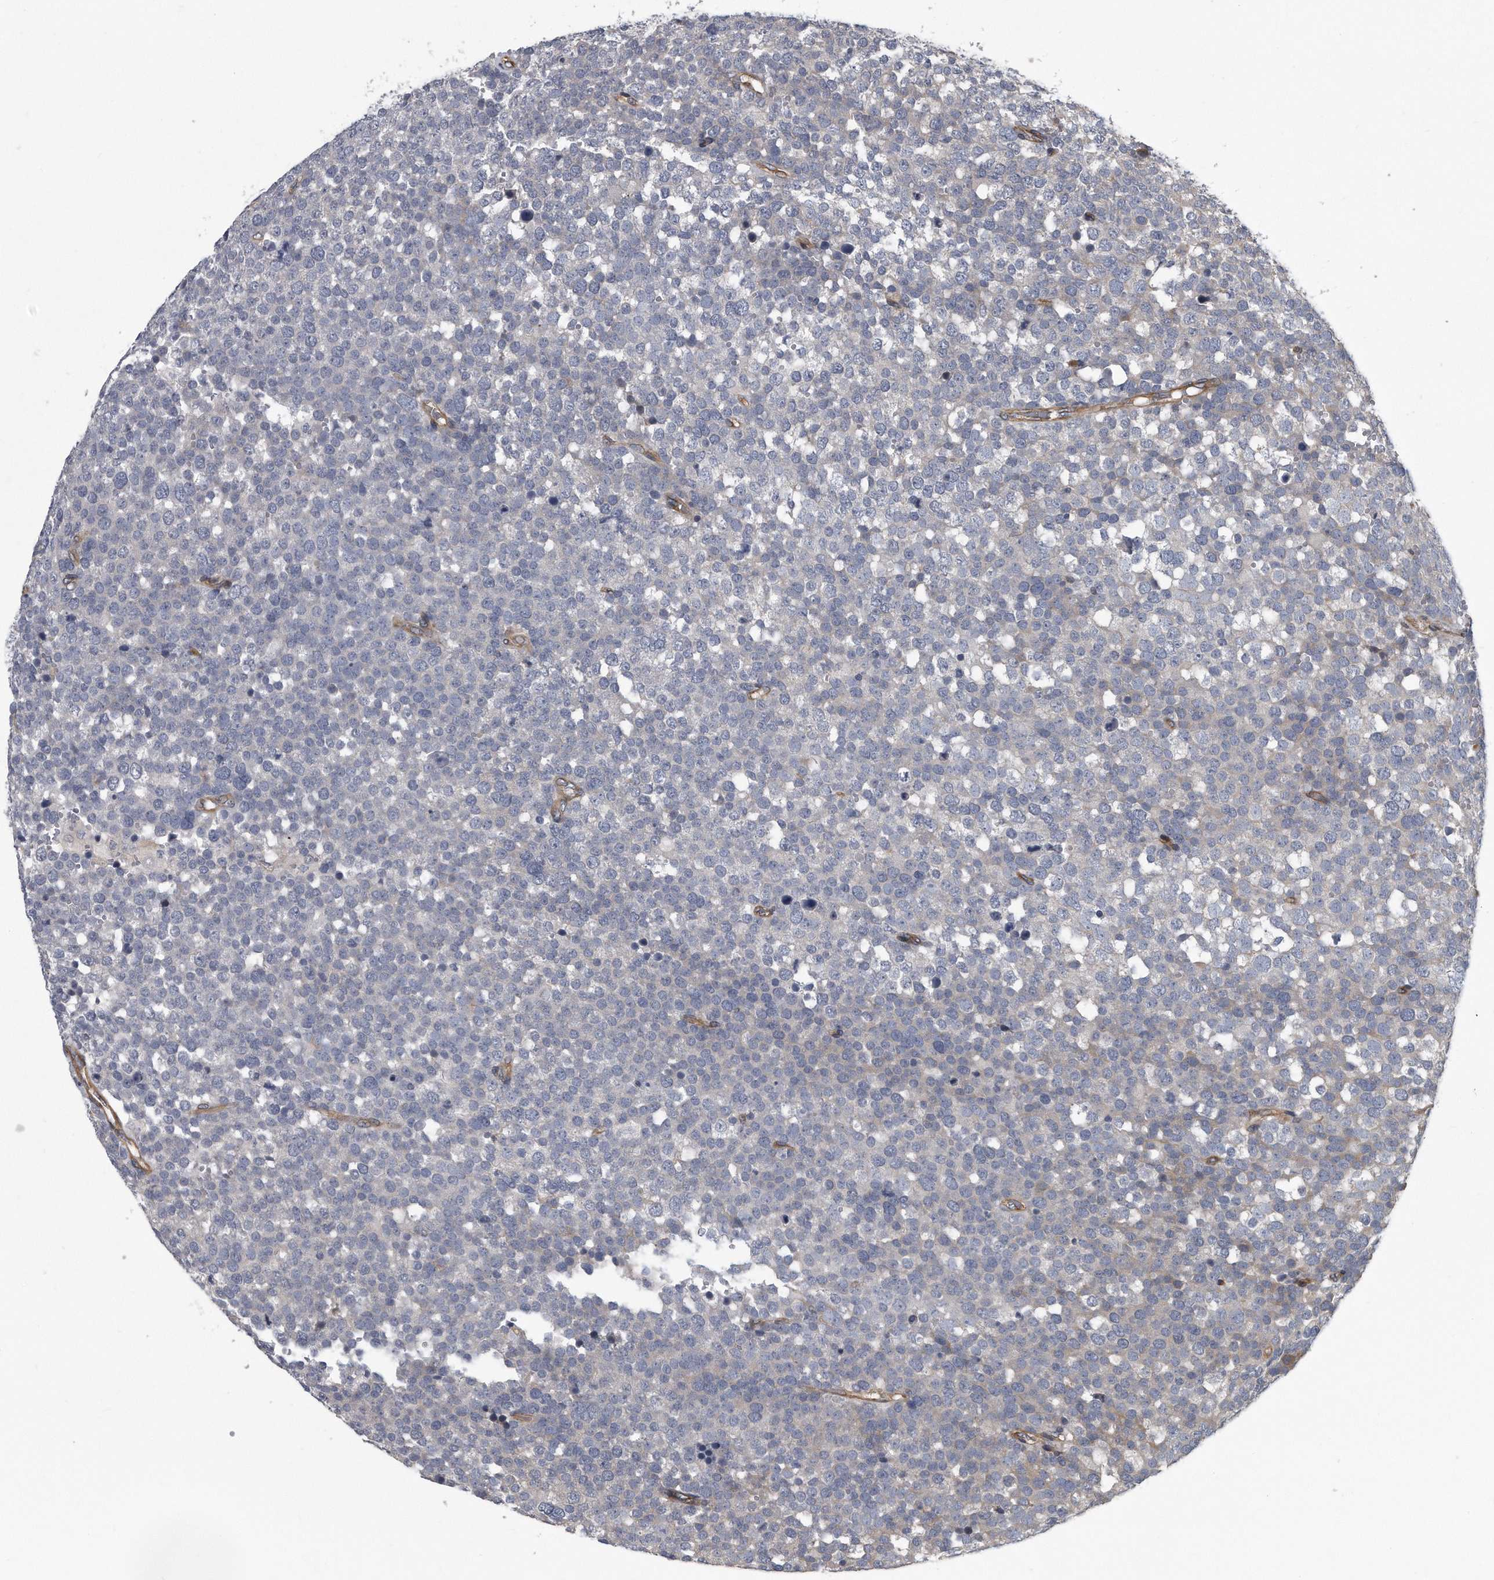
{"staining": {"intensity": "negative", "quantity": "none", "location": "none"}, "tissue": "testis cancer", "cell_type": "Tumor cells", "image_type": "cancer", "snomed": [{"axis": "morphology", "description": "Seminoma, NOS"}, {"axis": "topography", "description": "Testis"}], "caption": "Human seminoma (testis) stained for a protein using immunohistochemistry (IHC) demonstrates no positivity in tumor cells.", "gene": "ARMCX1", "patient": {"sex": "male", "age": 71}}